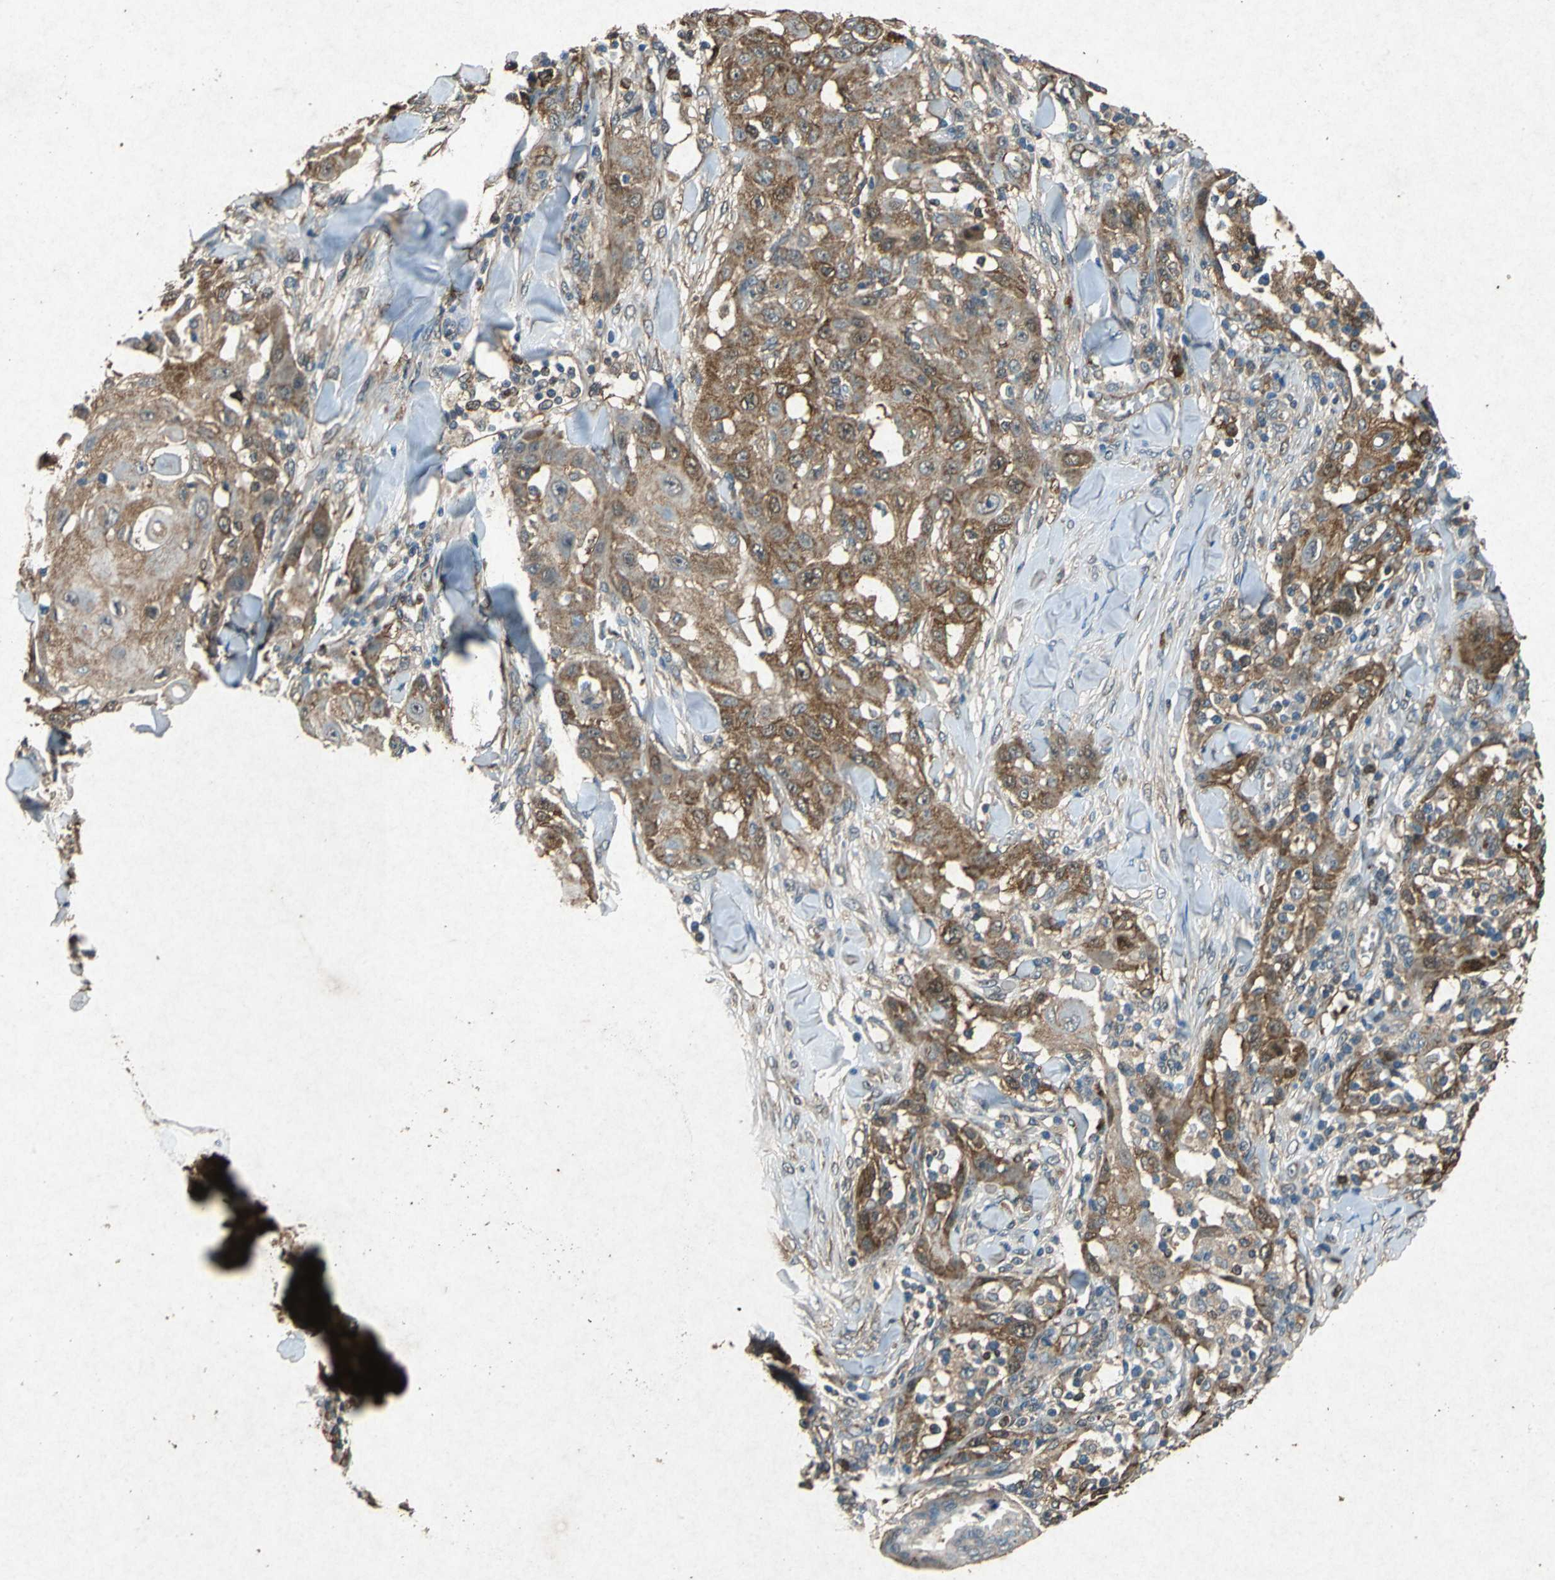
{"staining": {"intensity": "moderate", "quantity": ">75%", "location": "cytoplasmic/membranous"}, "tissue": "skin cancer", "cell_type": "Tumor cells", "image_type": "cancer", "snomed": [{"axis": "morphology", "description": "Squamous cell carcinoma, NOS"}, {"axis": "topography", "description": "Skin"}], "caption": "High-power microscopy captured an immunohistochemistry image of squamous cell carcinoma (skin), revealing moderate cytoplasmic/membranous expression in about >75% of tumor cells. (brown staining indicates protein expression, while blue staining denotes nuclei).", "gene": "HSP90AB1", "patient": {"sex": "male", "age": 24}}